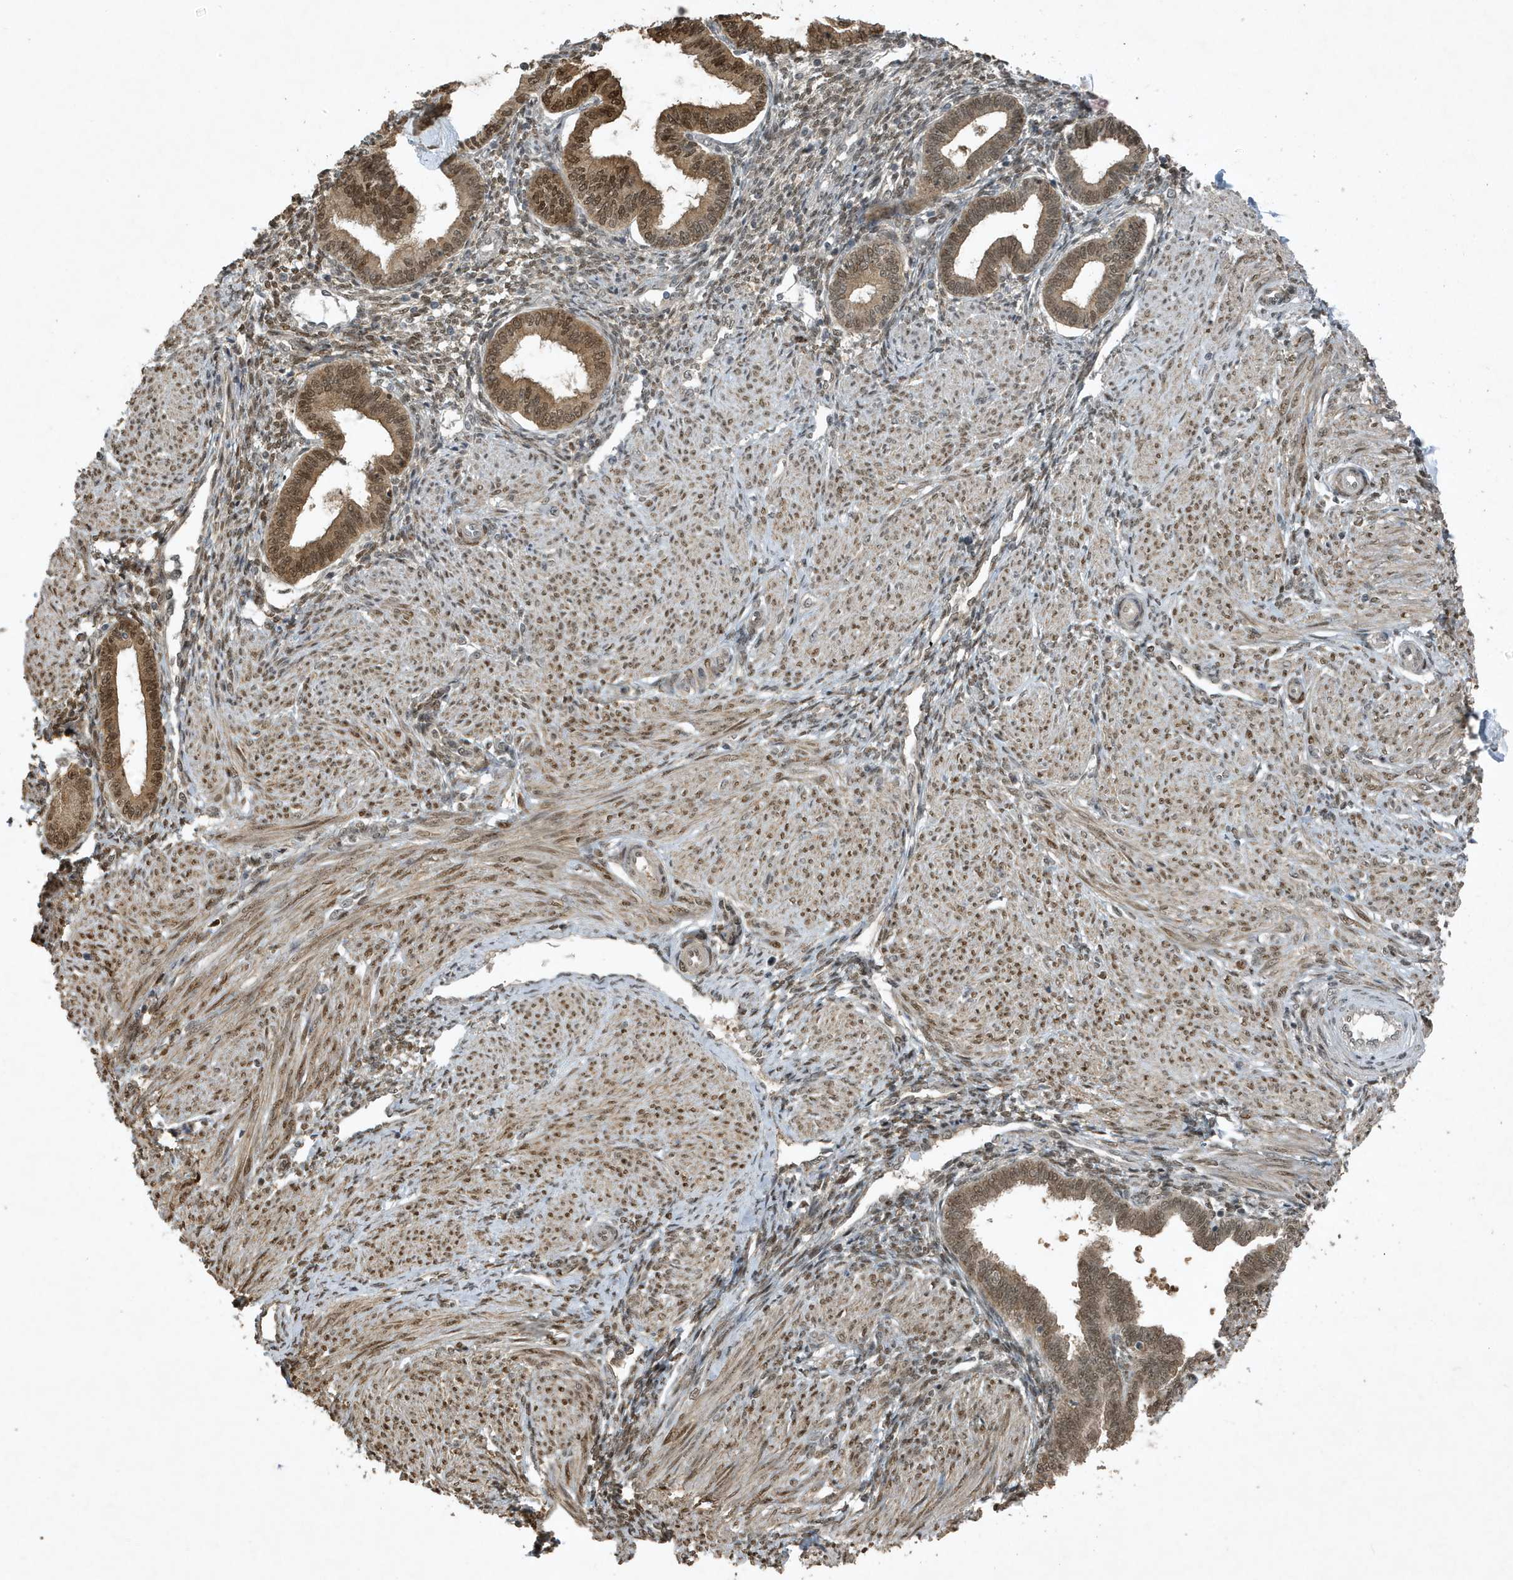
{"staining": {"intensity": "moderate", "quantity": ">75%", "location": "cytoplasmic/membranous,nuclear"}, "tissue": "endometrium", "cell_type": "Cells in endometrial stroma", "image_type": "normal", "snomed": [{"axis": "morphology", "description": "Normal tissue, NOS"}, {"axis": "topography", "description": "Endometrium"}], "caption": "This micrograph exhibits immunohistochemistry (IHC) staining of normal human endometrium, with medium moderate cytoplasmic/membranous,nuclear expression in about >75% of cells in endometrial stroma.", "gene": "HSPA1A", "patient": {"sex": "female", "age": 53}}